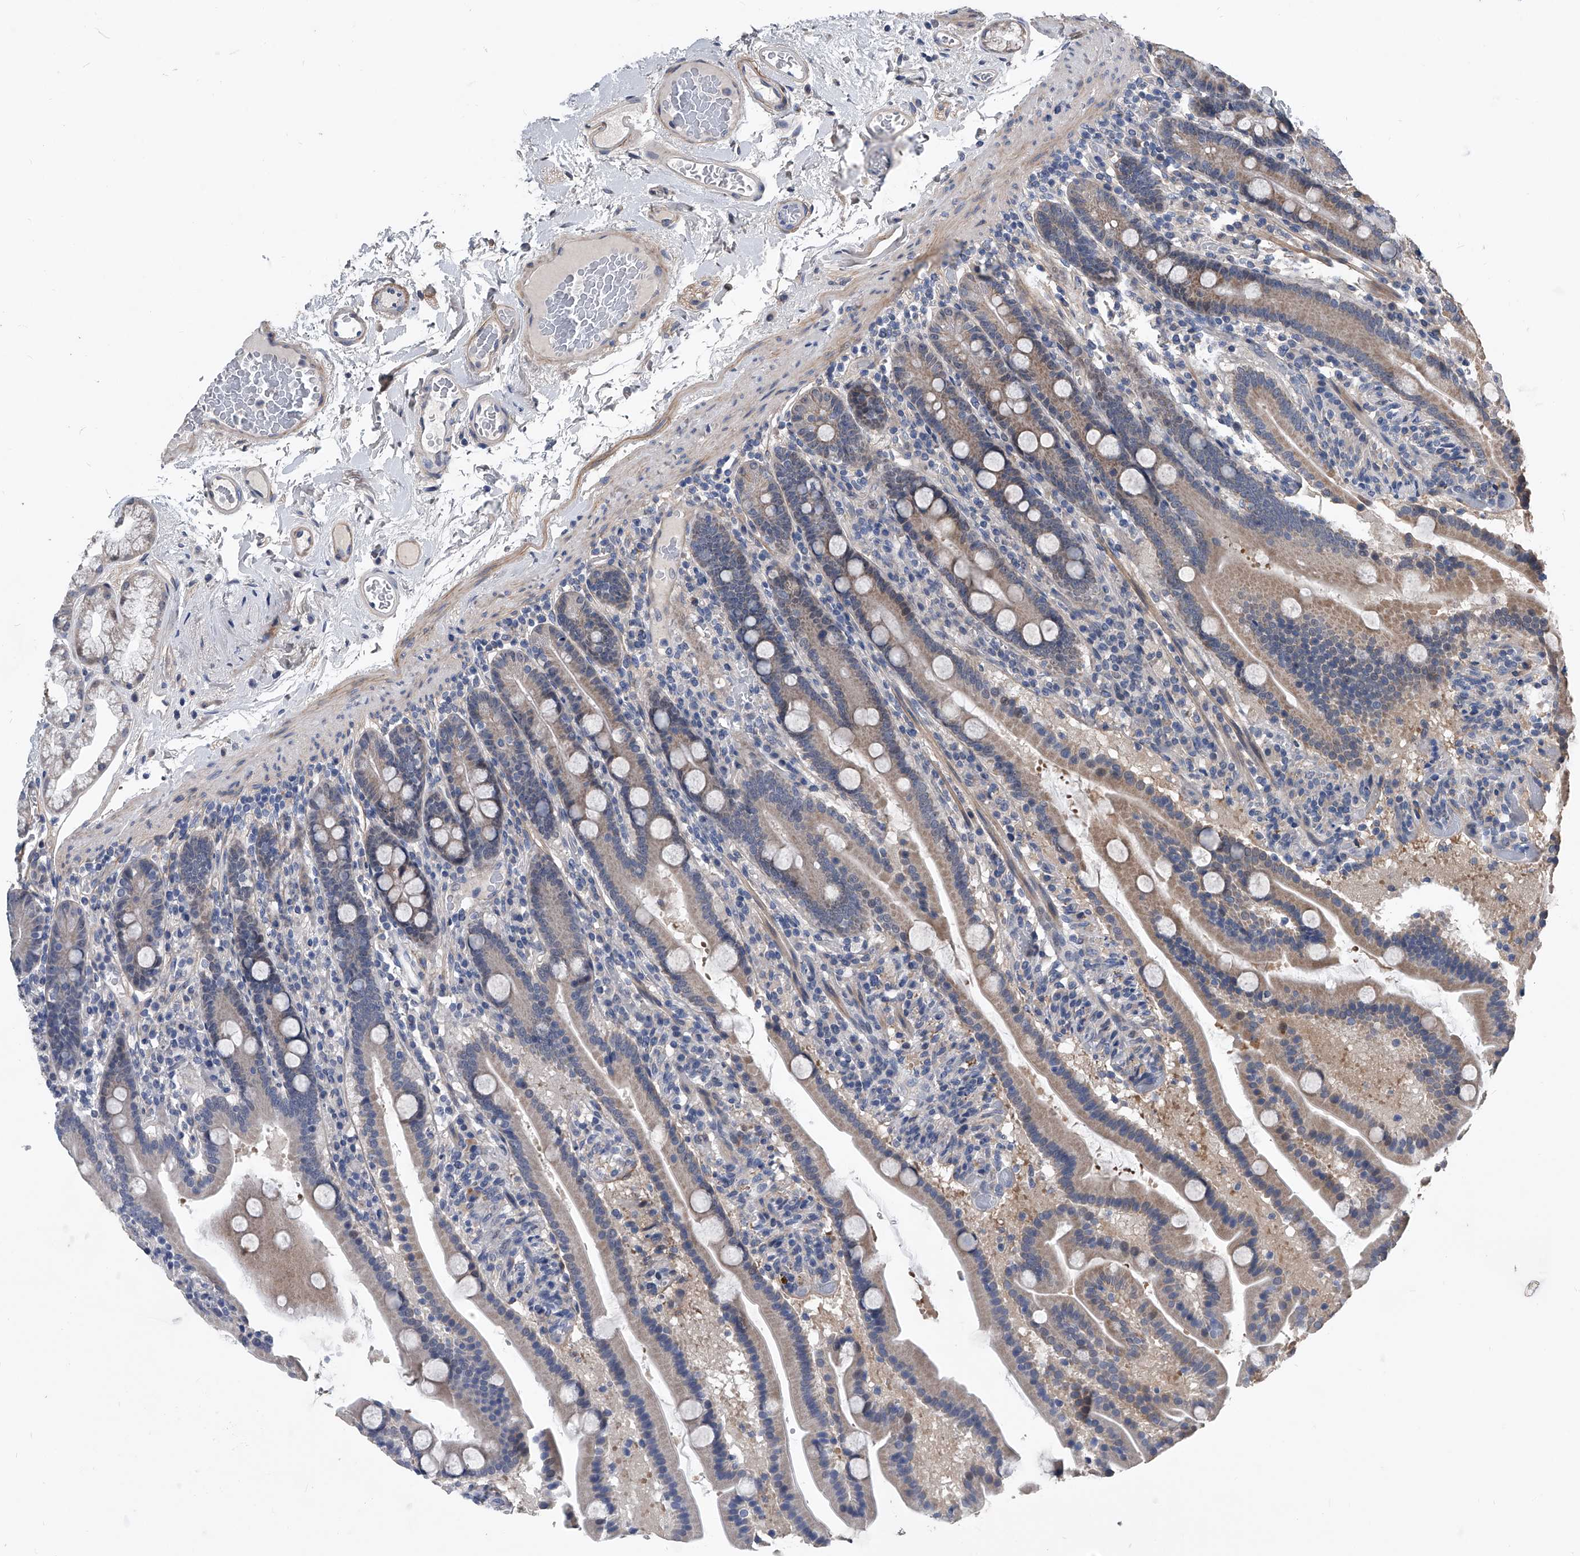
{"staining": {"intensity": "weak", "quantity": "25%-75%", "location": "cytoplasmic/membranous"}, "tissue": "duodenum", "cell_type": "Glandular cells", "image_type": "normal", "snomed": [{"axis": "morphology", "description": "Normal tissue, NOS"}, {"axis": "topography", "description": "Duodenum"}], "caption": "Immunohistochemical staining of benign human duodenum reveals low levels of weak cytoplasmic/membranous expression in approximately 25%-75% of glandular cells.", "gene": "PHACTR1", "patient": {"sex": "male", "age": 55}}